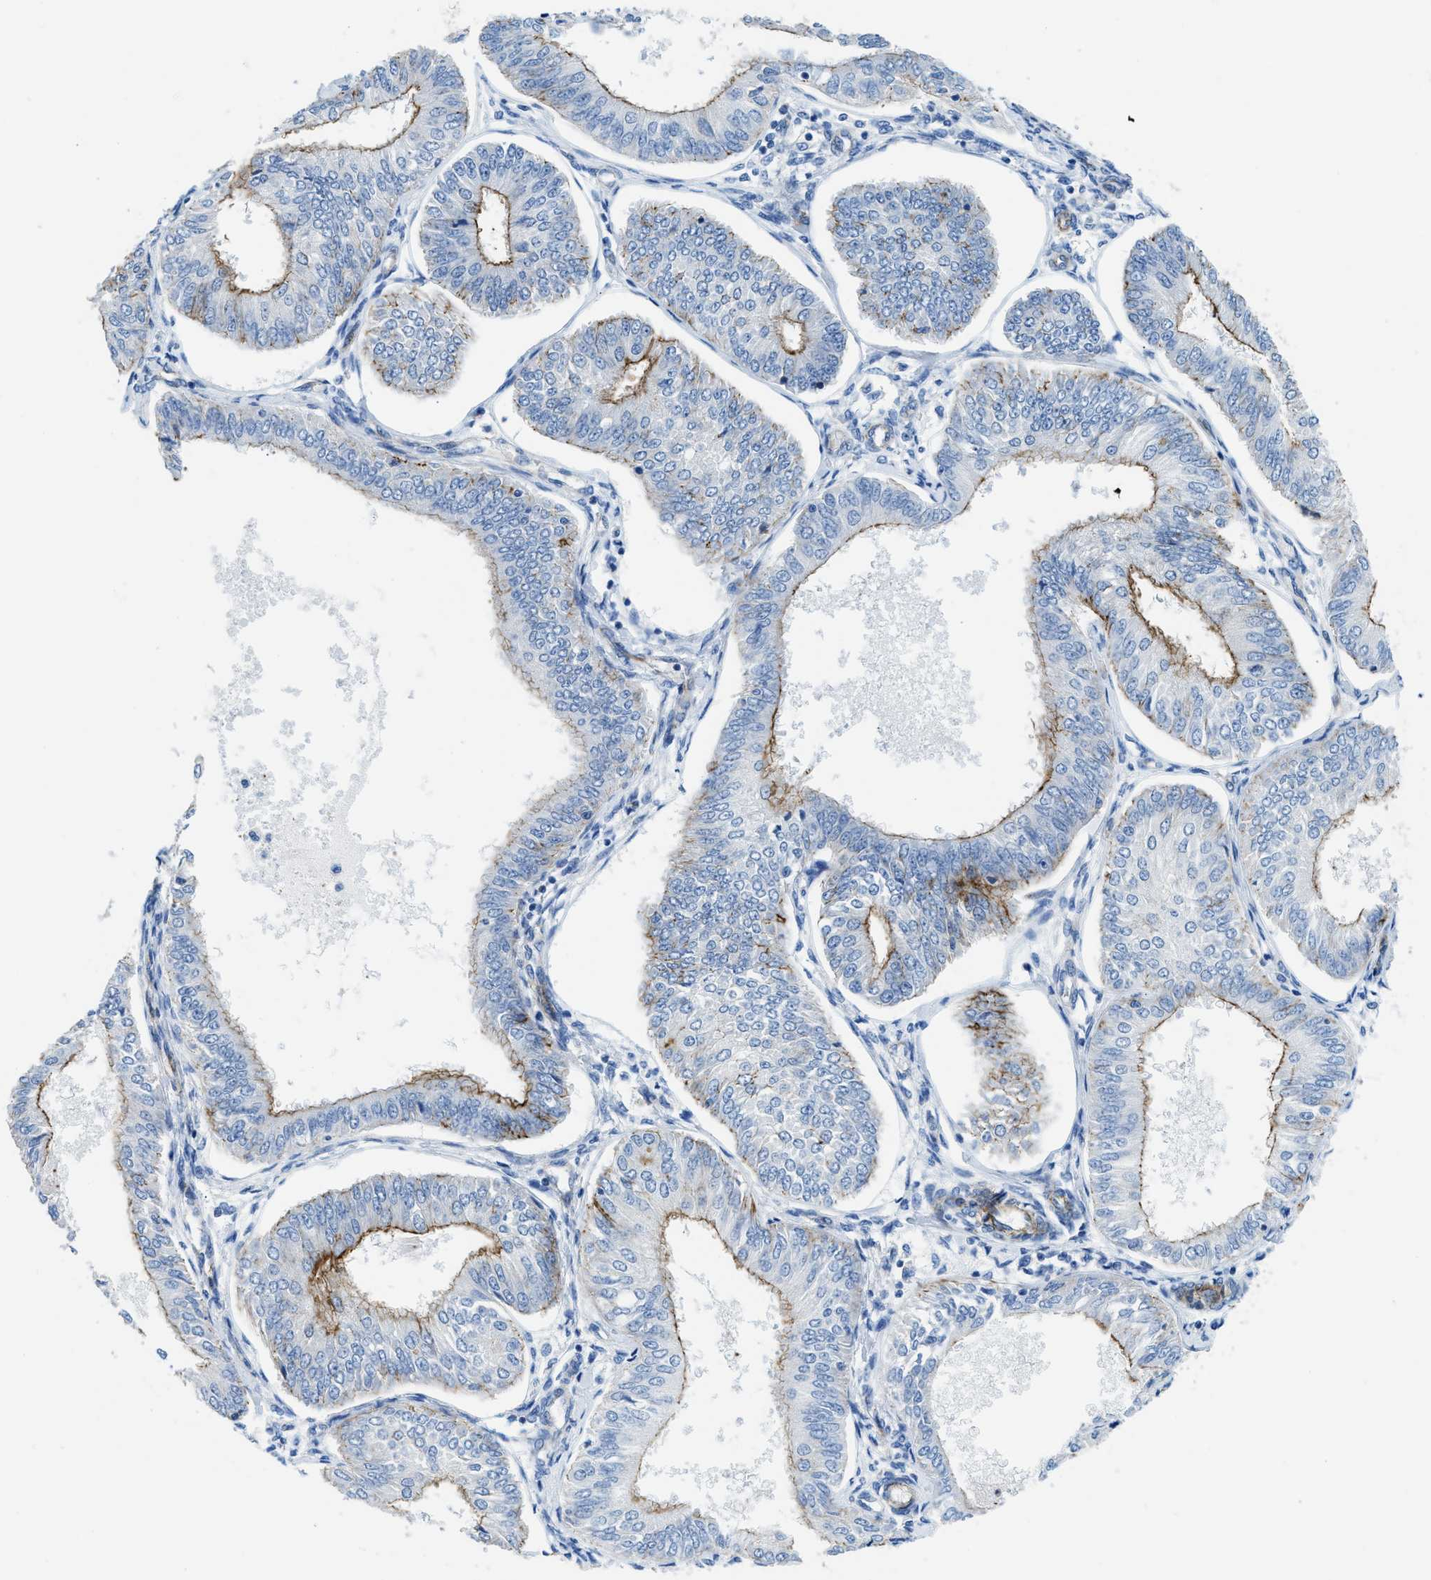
{"staining": {"intensity": "moderate", "quantity": "25%-75%", "location": "cytoplasmic/membranous"}, "tissue": "endometrial cancer", "cell_type": "Tumor cells", "image_type": "cancer", "snomed": [{"axis": "morphology", "description": "Adenocarcinoma, NOS"}, {"axis": "topography", "description": "Endometrium"}], "caption": "High-power microscopy captured an immunohistochemistry (IHC) photomicrograph of endometrial adenocarcinoma, revealing moderate cytoplasmic/membranous positivity in approximately 25%-75% of tumor cells. The staining was performed using DAB (3,3'-diaminobenzidine) to visualize the protein expression in brown, while the nuclei were stained in blue with hematoxylin (Magnification: 20x).", "gene": "CUTA", "patient": {"sex": "female", "age": 58}}